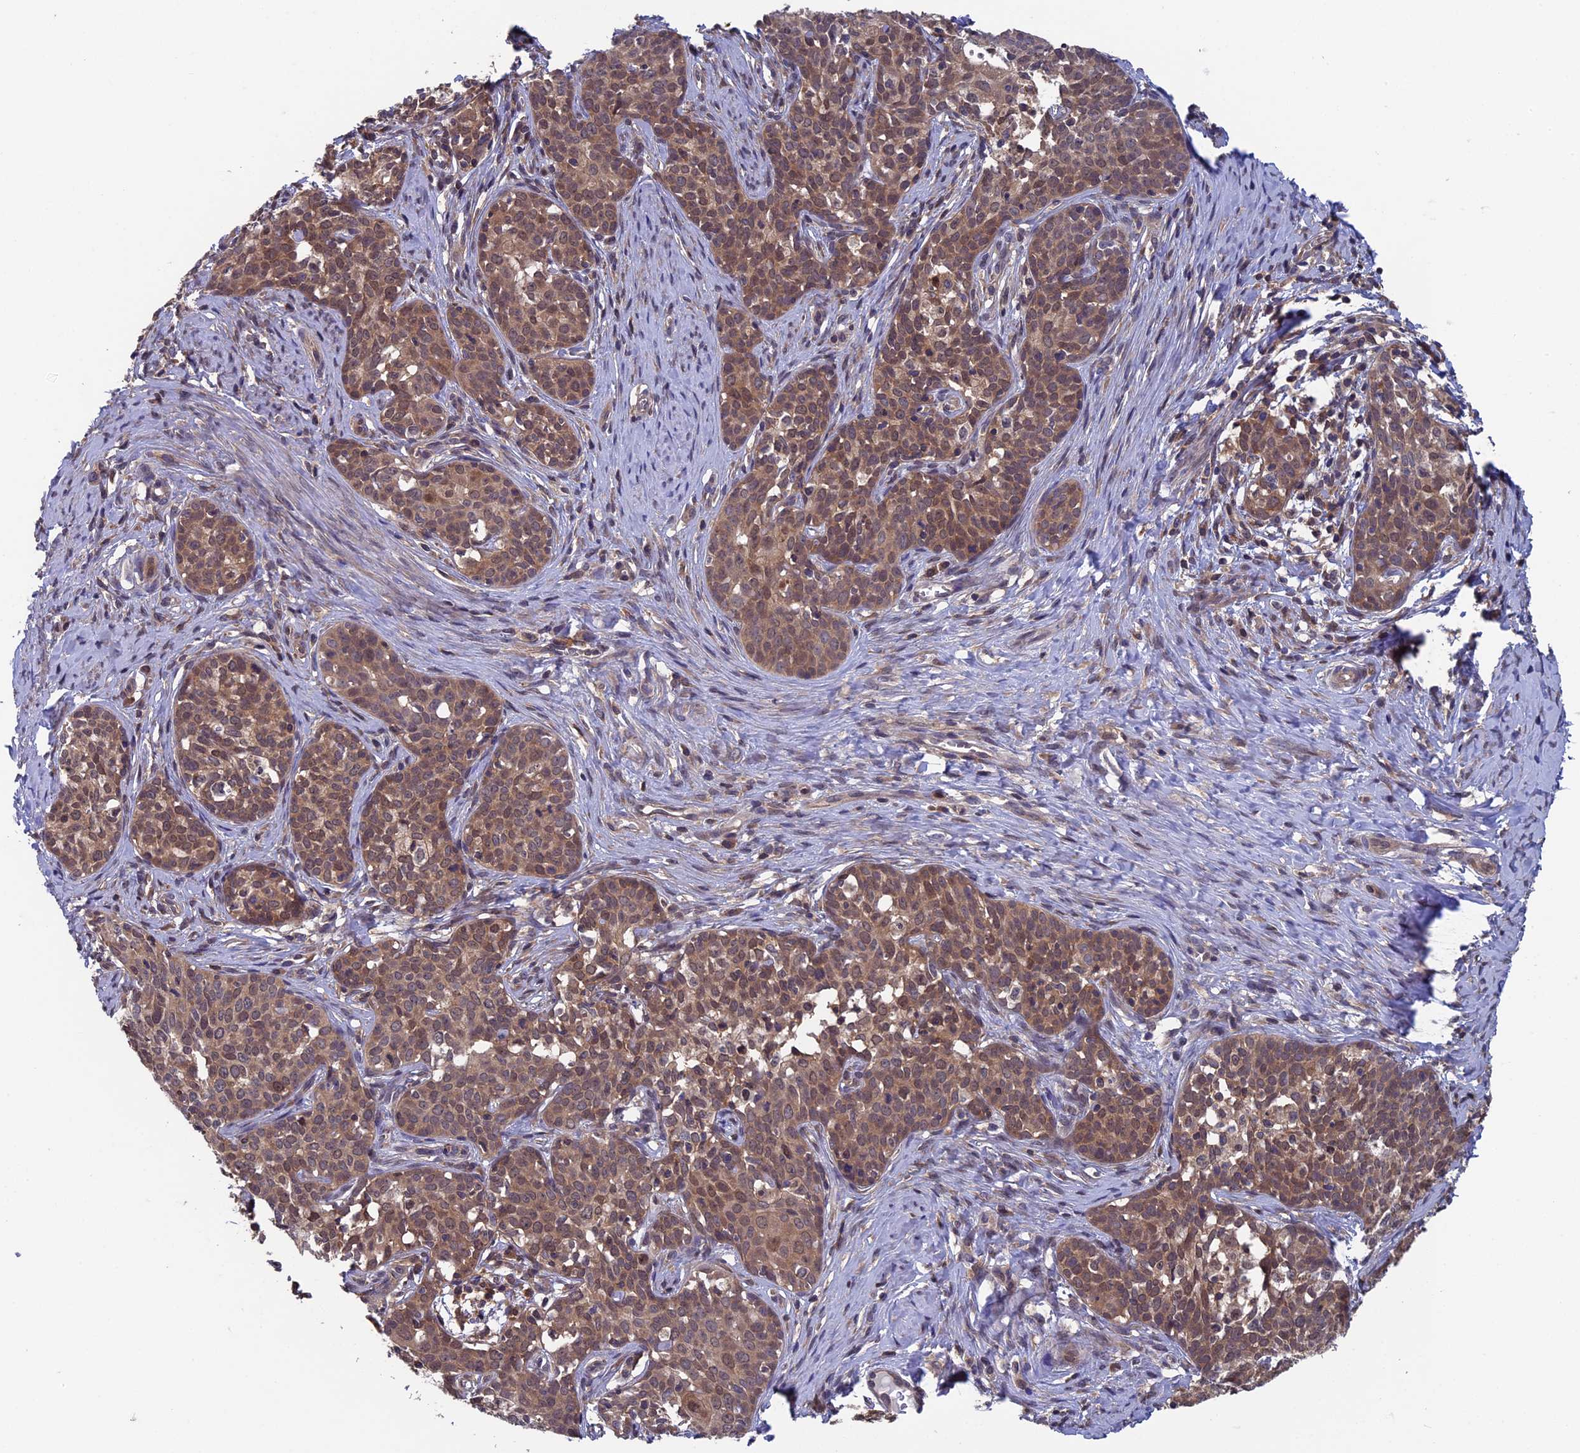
{"staining": {"intensity": "moderate", "quantity": "25%-75%", "location": "cytoplasmic/membranous,nuclear"}, "tissue": "cervical cancer", "cell_type": "Tumor cells", "image_type": "cancer", "snomed": [{"axis": "morphology", "description": "Squamous cell carcinoma, NOS"}, {"axis": "topography", "description": "Cervix"}], "caption": "This histopathology image displays cervical cancer stained with immunohistochemistry to label a protein in brown. The cytoplasmic/membranous and nuclear of tumor cells show moderate positivity for the protein. Nuclei are counter-stained blue.", "gene": "LCMT1", "patient": {"sex": "female", "age": 52}}